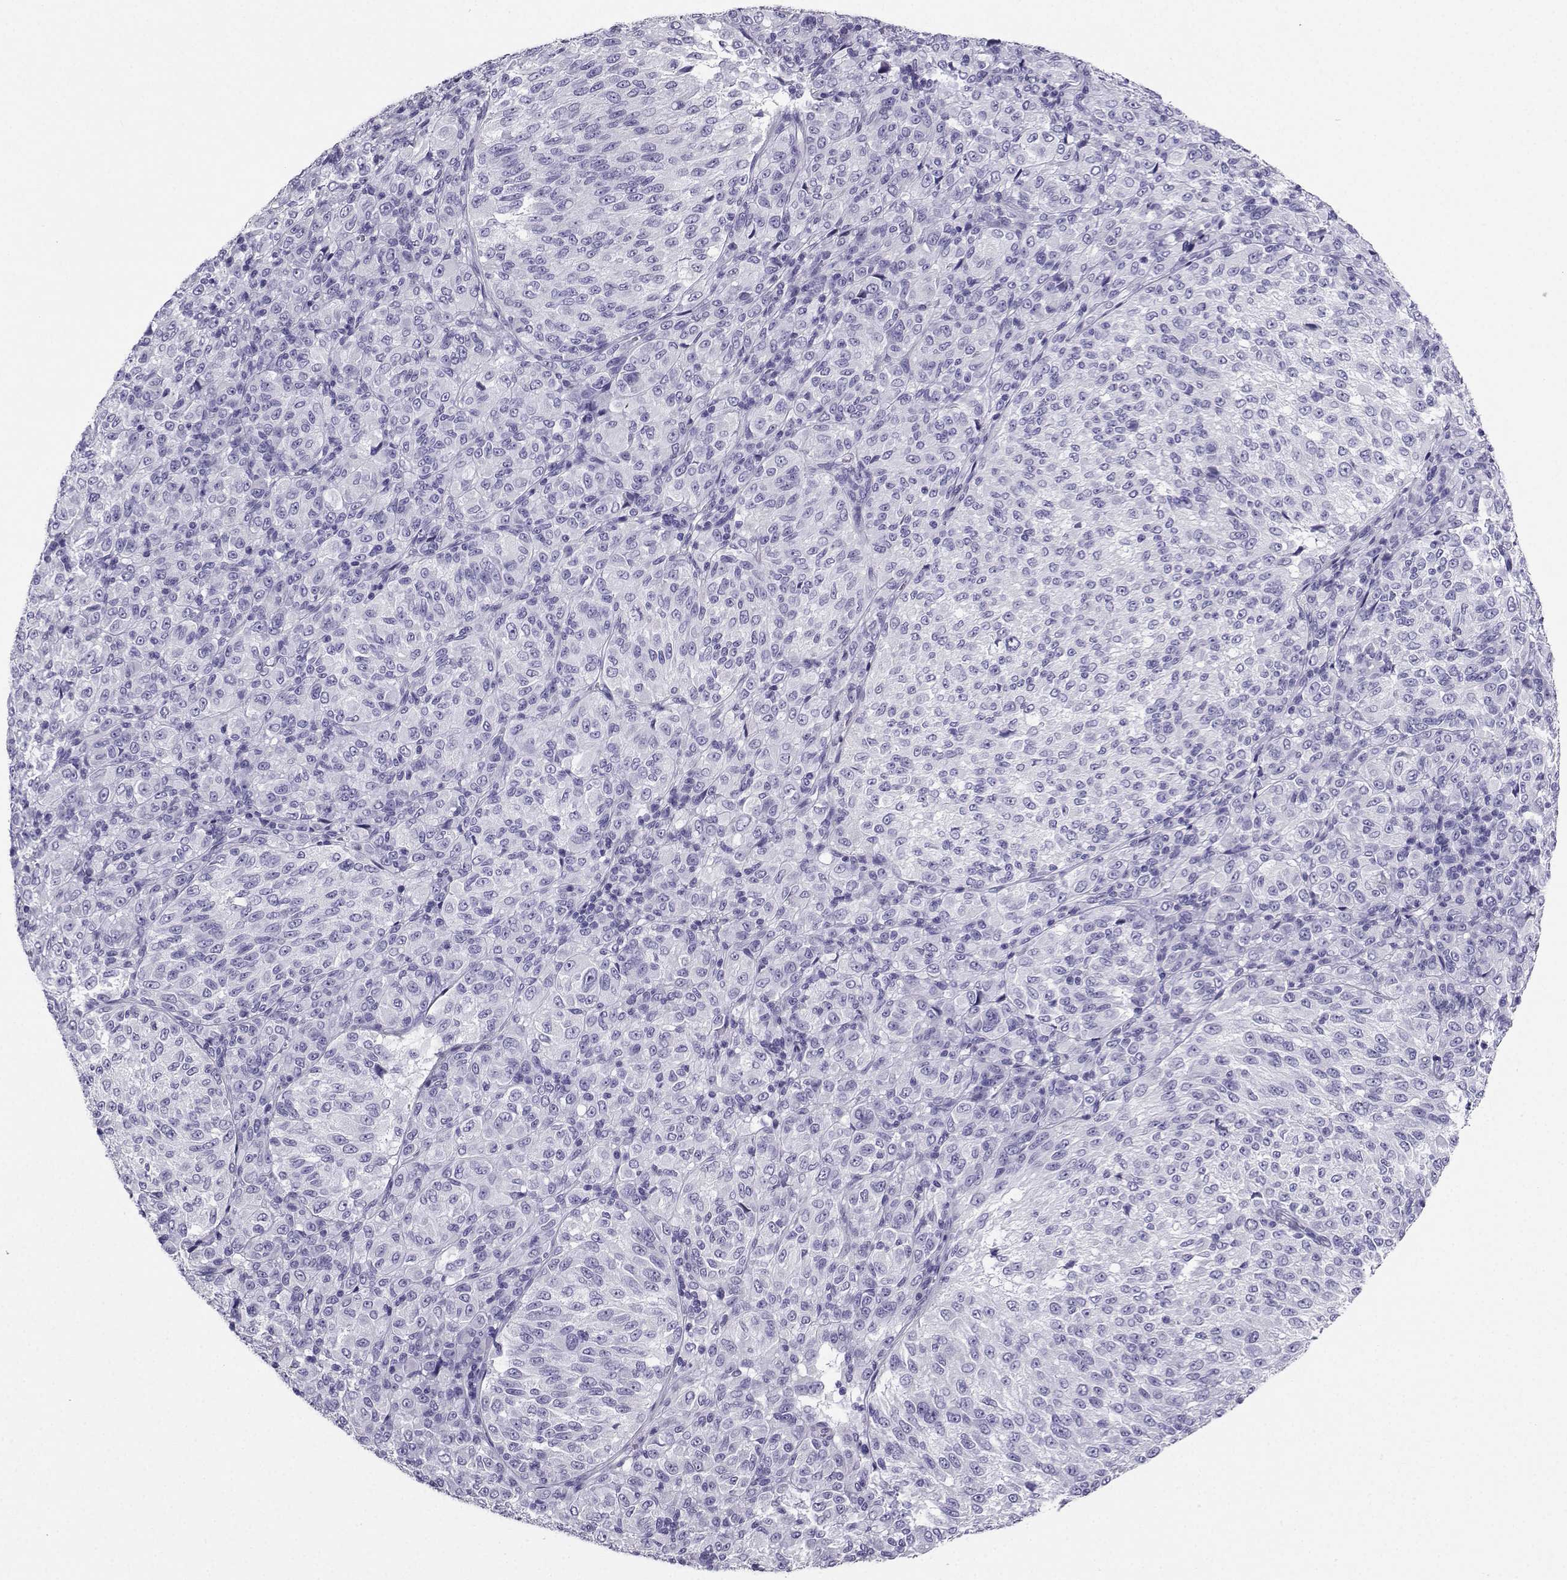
{"staining": {"intensity": "negative", "quantity": "none", "location": "none"}, "tissue": "melanoma", "cell_type": "Tumor cells", "image_type": "cancer", "snomed": [{"axis": "morphology", "description": "Malignant melanoma, Metastatic site"}, {"axis": "topography", "description": "Brain"}], "caption": "DAB immunohistochemical staining of melanoma demonstrates no significant staining in tumor cells. (DAB (3,3'-diaminobenzidine) IHC, high magnification).", "gene": "CD109", "patient": {"sex": "female", "age": 56}}